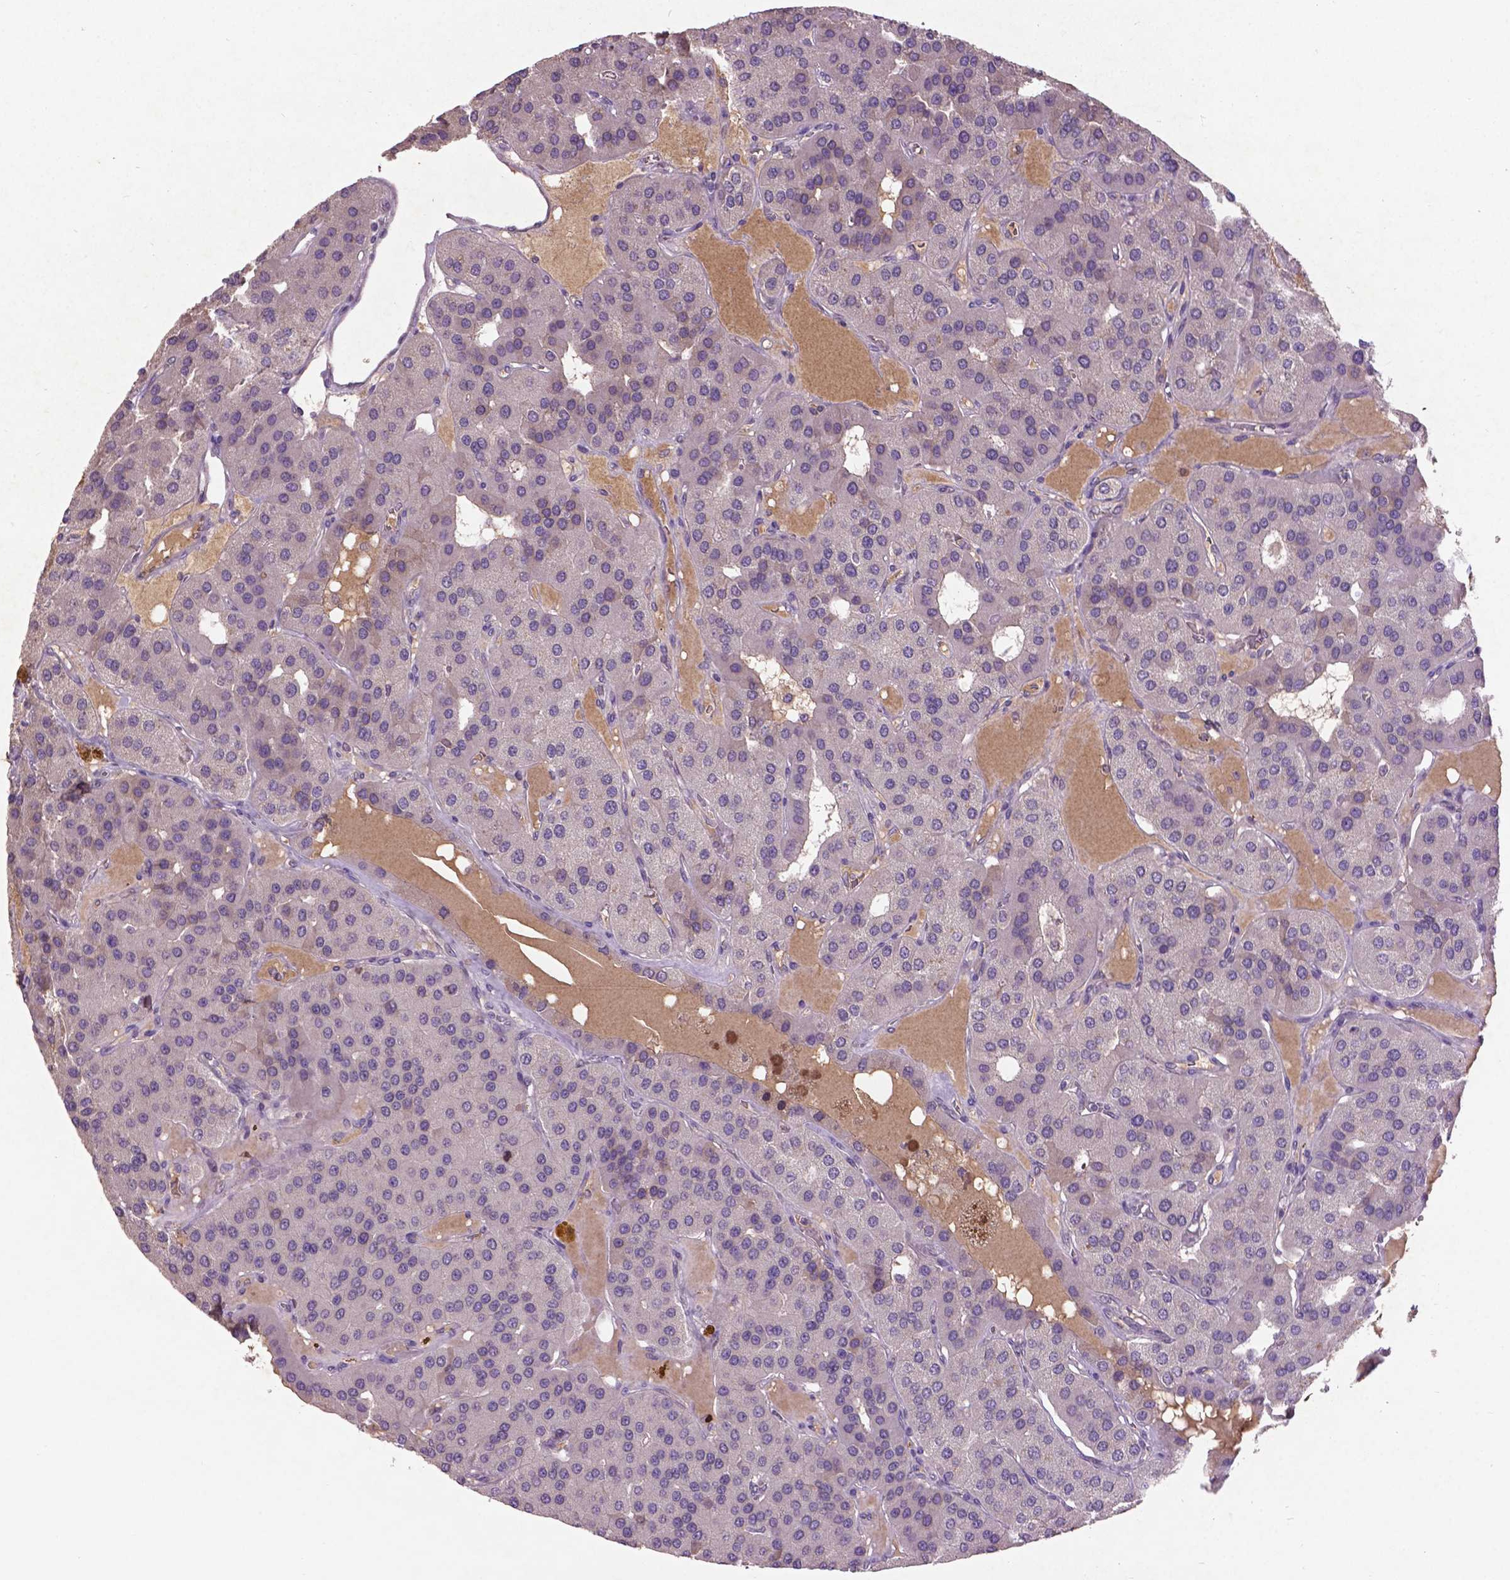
{"staining": {"intensity": "negative", "quantity": "none", "location": "none"}, "tissue": "parathyroid gland", "cell_type": "Glandular cells", "image_type": "normal", "snomed": [{"axis": "morphology", "description": "Normal tissue, NOS"}, {"axis": "morphology", "description": "Adenoma, NOS"}, {"axis": "topography", "description": "Parathyroid gland"}], "caption": "The image shows no staining of glandular cells in benign parathyroid gland.", "gene": "SOX17", "patient": {"sex": "female", "age": 86}}